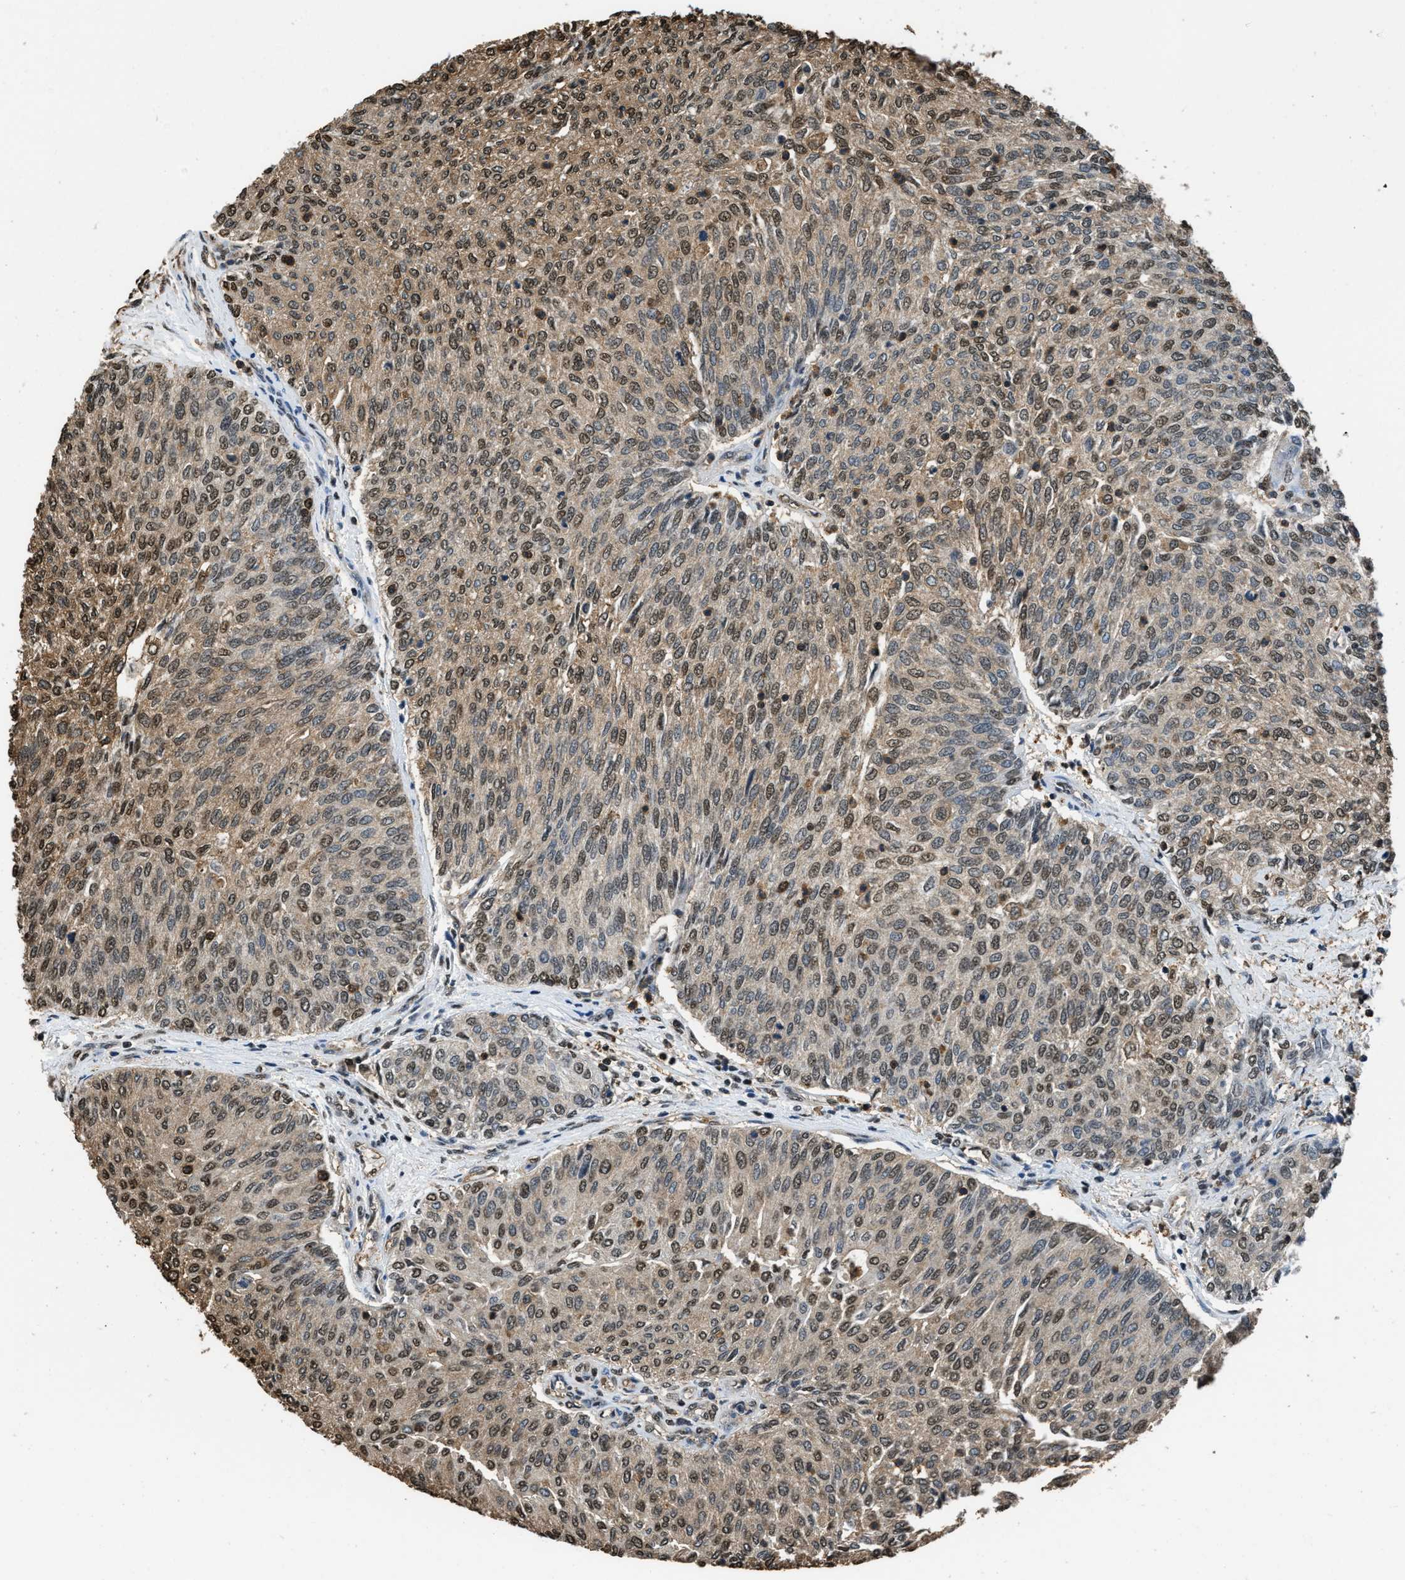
{"staining": {"intensity": "moderate", "quantity": ">75%", "location": "cytoplasmic/membranous,nuclear"}, "tissue": "urothelial cancer", "cell_type": "Tumor cells", "image_type": "cancer", "snomed": [{"axis": "morphology", "description": "Urothelial carcinoma, Low grade"}, {"axis": "topography", "description": "Urinary bladder"}], "caption": "A brown stain highlights moderate cytoplasmic/membranous and nuclear positivity of a protein in human urothelial cancer tumor cells.", "gene": "GAPDH", "patient": {"sex": "female", "age": 79}}